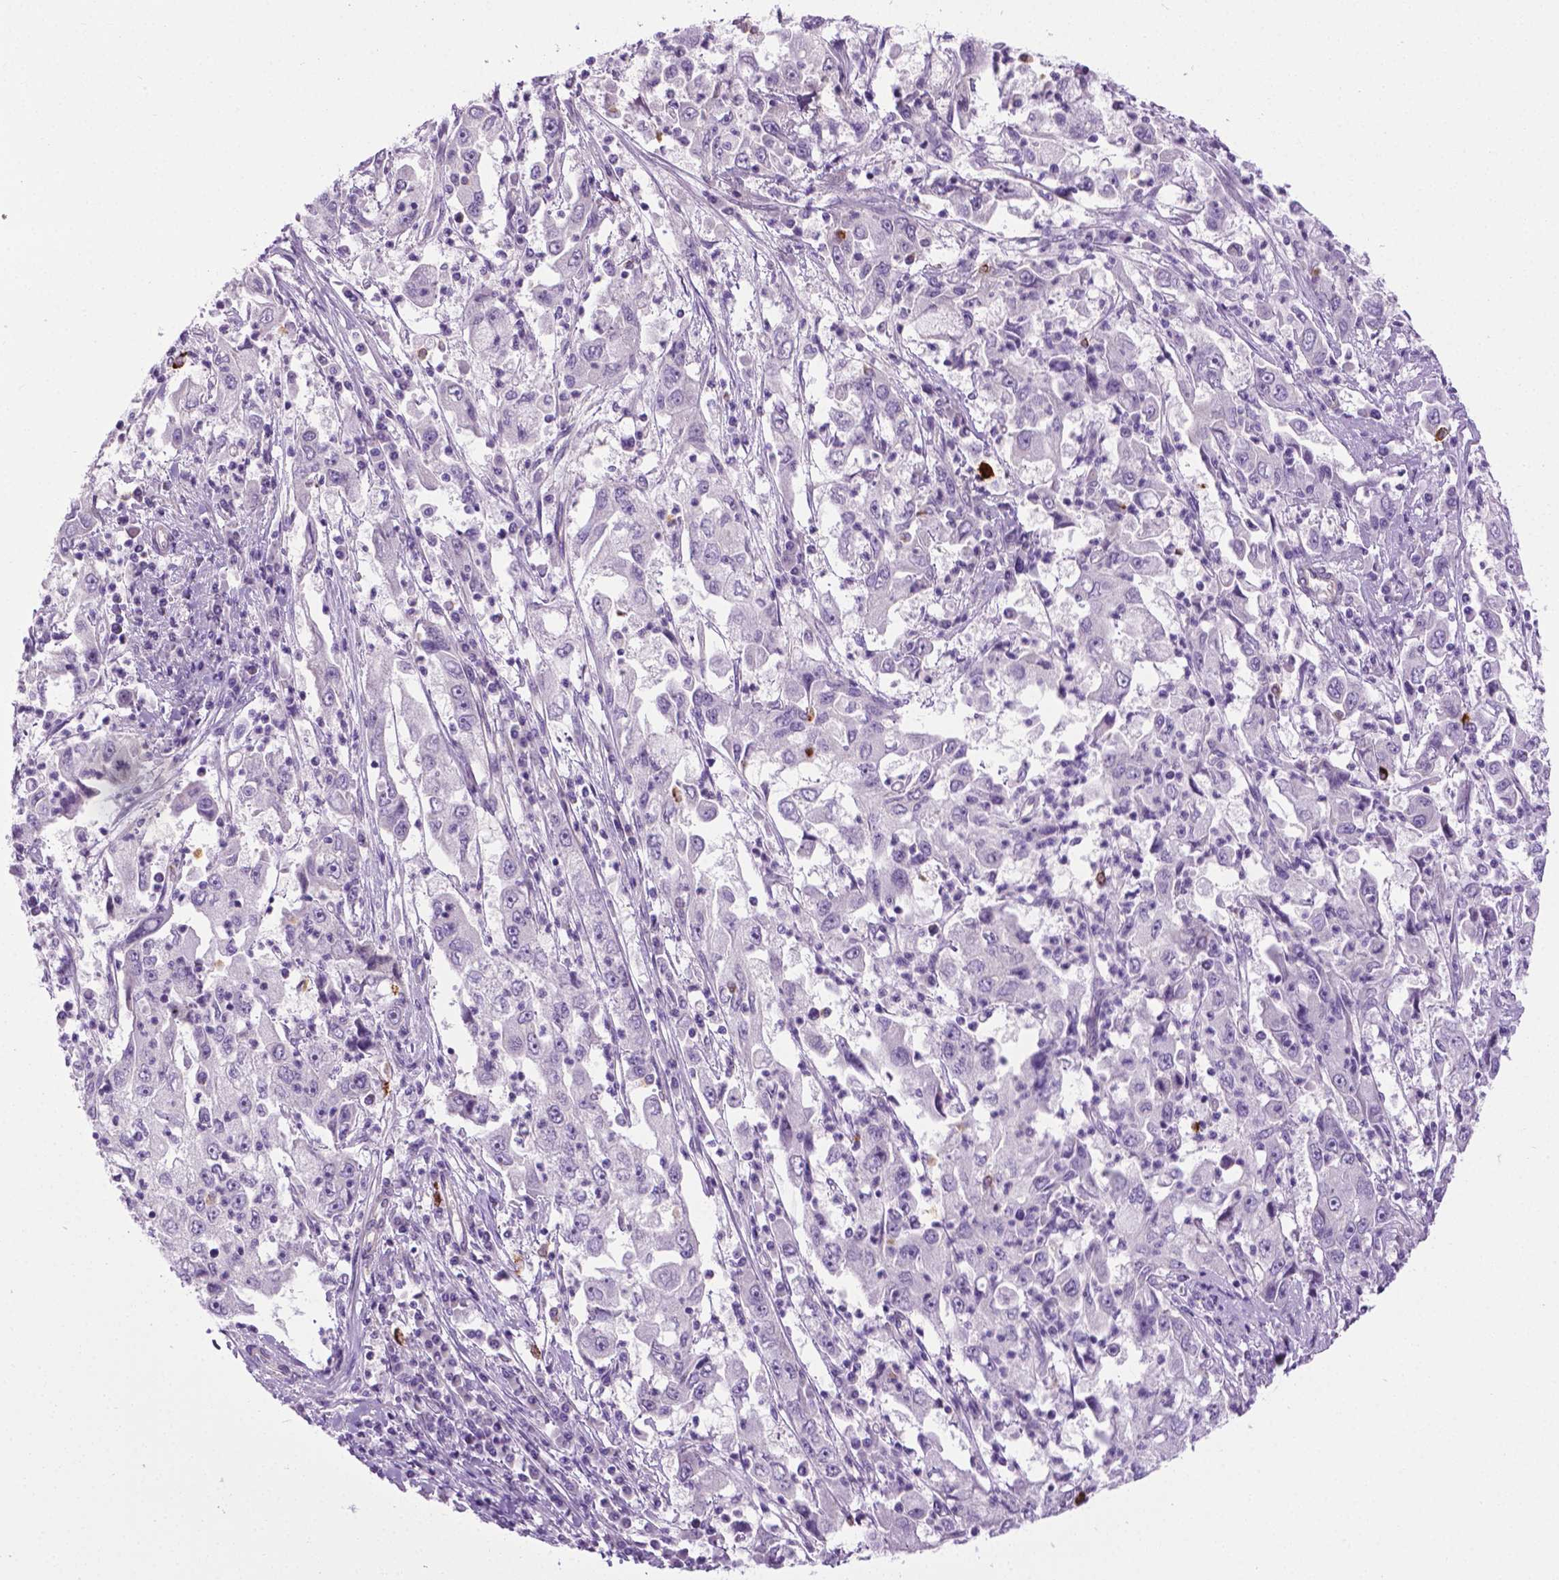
{"staining": {"intensity": "negative", "quantity": "none", "location": "none"}, "tissue": "cervical cancer", "cell_type": "Tumor cells", "image_type": "cancer", "snomed": [{"axis": "morphology", "description": "Squamous cell carcinoma, NOS"}, {"axis": "topography", "description": "Cervix"}], "caption": "High magnification brightfield microscopy of squamous cell carcinoma (cervical) stained with DAB (brown) and counterstained with hematoxylin (blue): tumor cells show no significant expression.", "gene": "SPECC1L", "patient": {"sex": "female", "age": 36}}